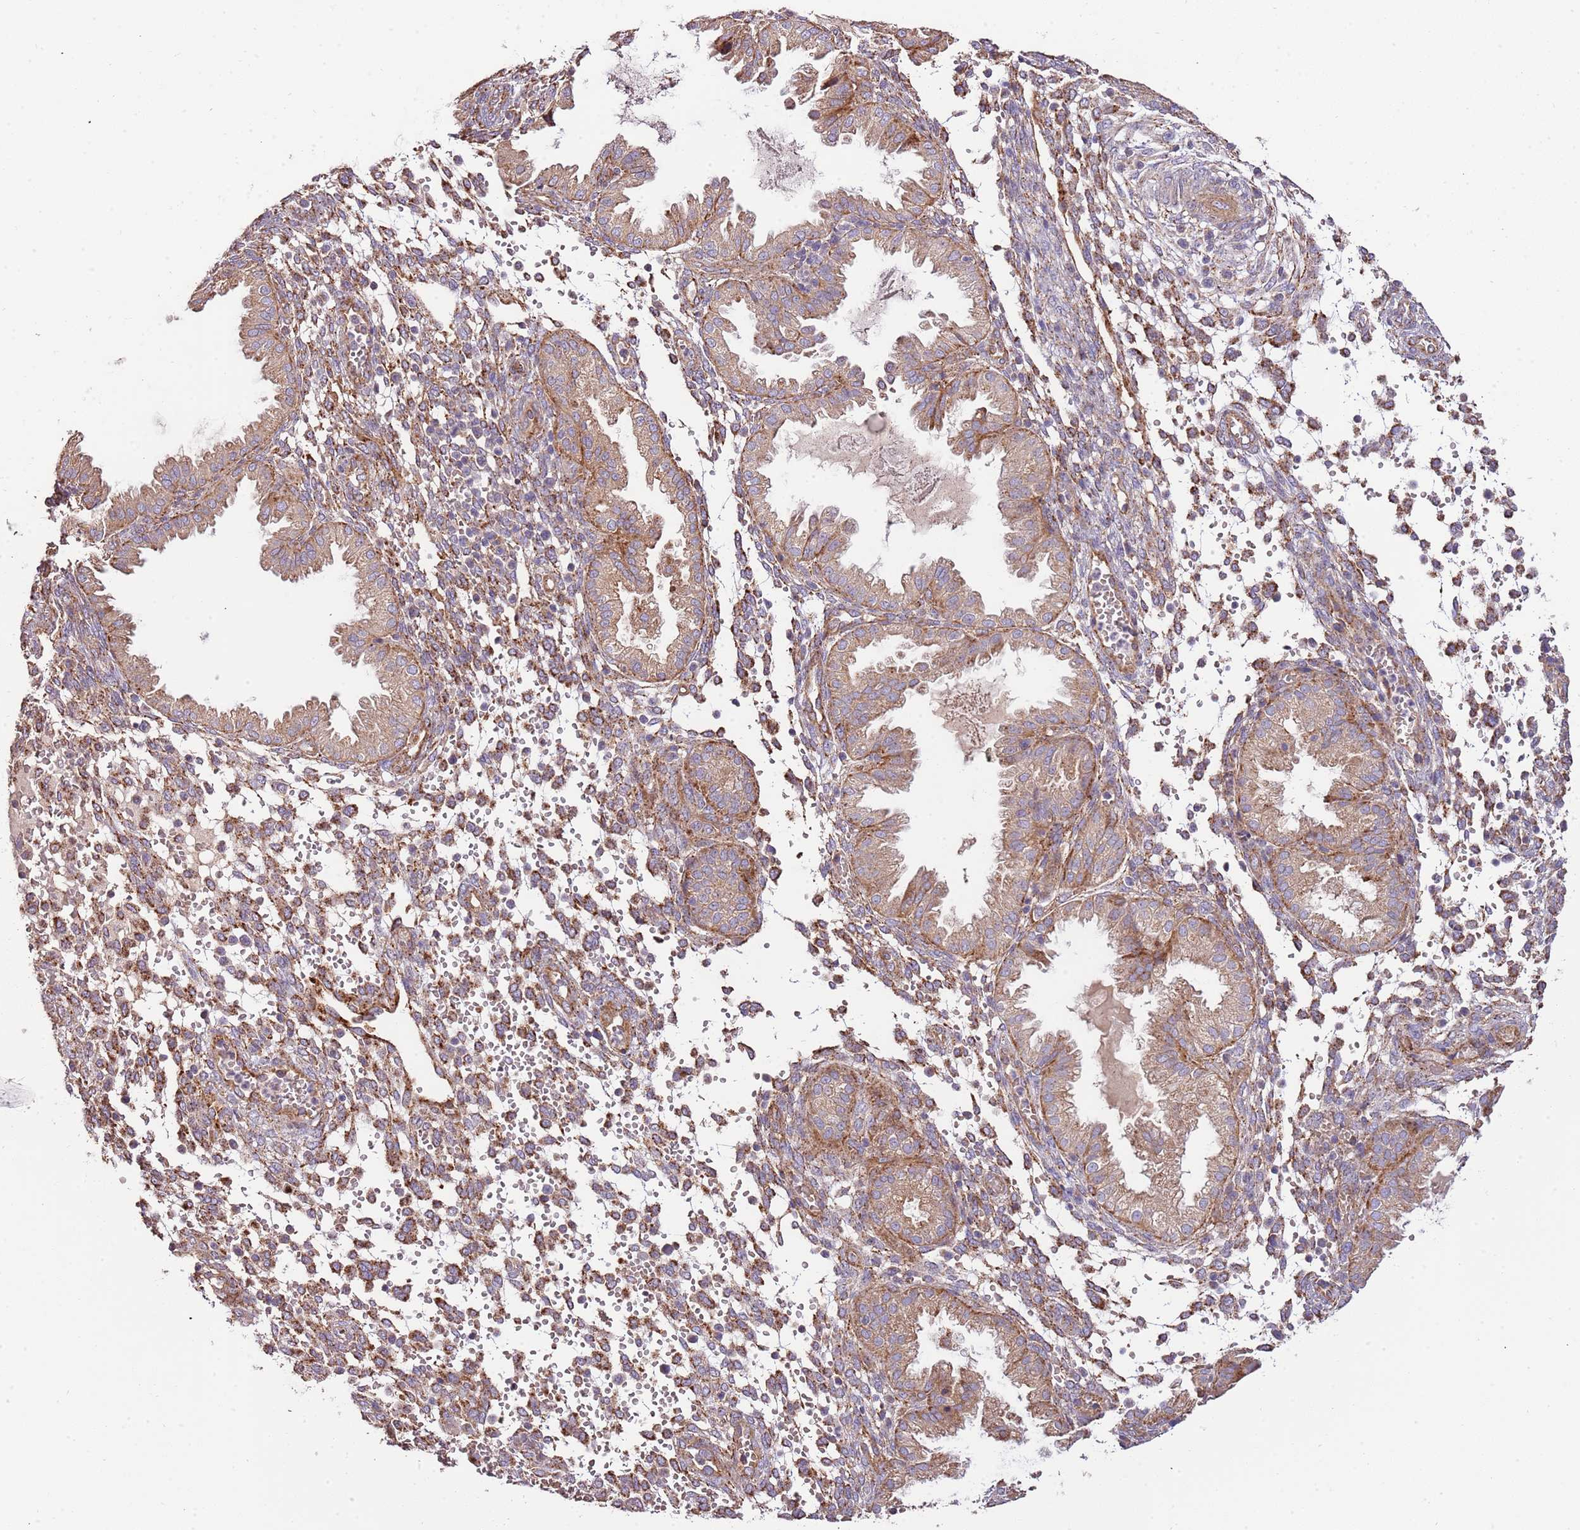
{"staining": {"intensity": "moderate", "quantity": "<25%", "location": "cytoplasmic/membranous"}, "tissue": "endometrium", "cell_type": "Cells in endometrial stroma", "image_type": "normal", "snomed": [{"axis": "morphology", "description": "Normal tissue, NOS"}, {"axis": "topography", "description": "Endometrium"}], "caption": "A brown stain highlights moderate cytoplasmic/membranous expression of a protein in cells in endometrial stroma of benign endometrium. (DAB (3,3'-diaminobenzidine) IHC, brown staining for protein, blue staining for nuclei).", "gene": "DOCK6", "patient": {"sex": "female", "age": 33}}